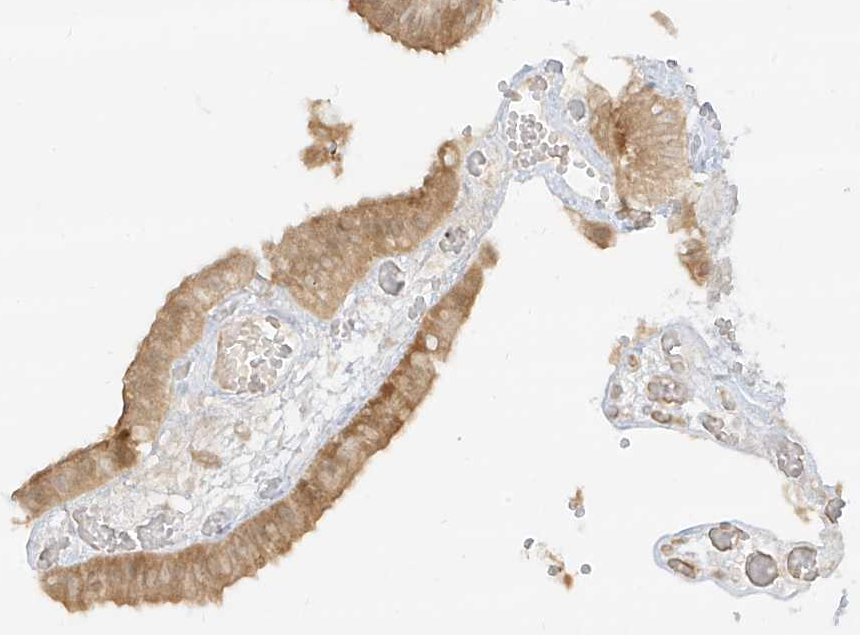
{"staining": {"intensity": "moderate", "quantity": ">75%", "location": "cytoplasmic/membranous"}, "tissue": "gallbladder", "cell_type": "Glandular cells", "image_type": "normal", "snomed": [{"axis": "morphology", "description": "Normal tissue, NOS"}, {"axis": "topography", "description": "Gallbladder"}], "caption": "Protein expression analysis of normal gallbladder shows moderate cytoplasmic/membranous staining in approximately >75% of glandular cells. (DAB (3,3'-diaminobenzidine) IHC, brown staining for protein, blue staining for nuclei).", "gene": "LIPT1", "patient": {"sex": "female", "age": 64}}